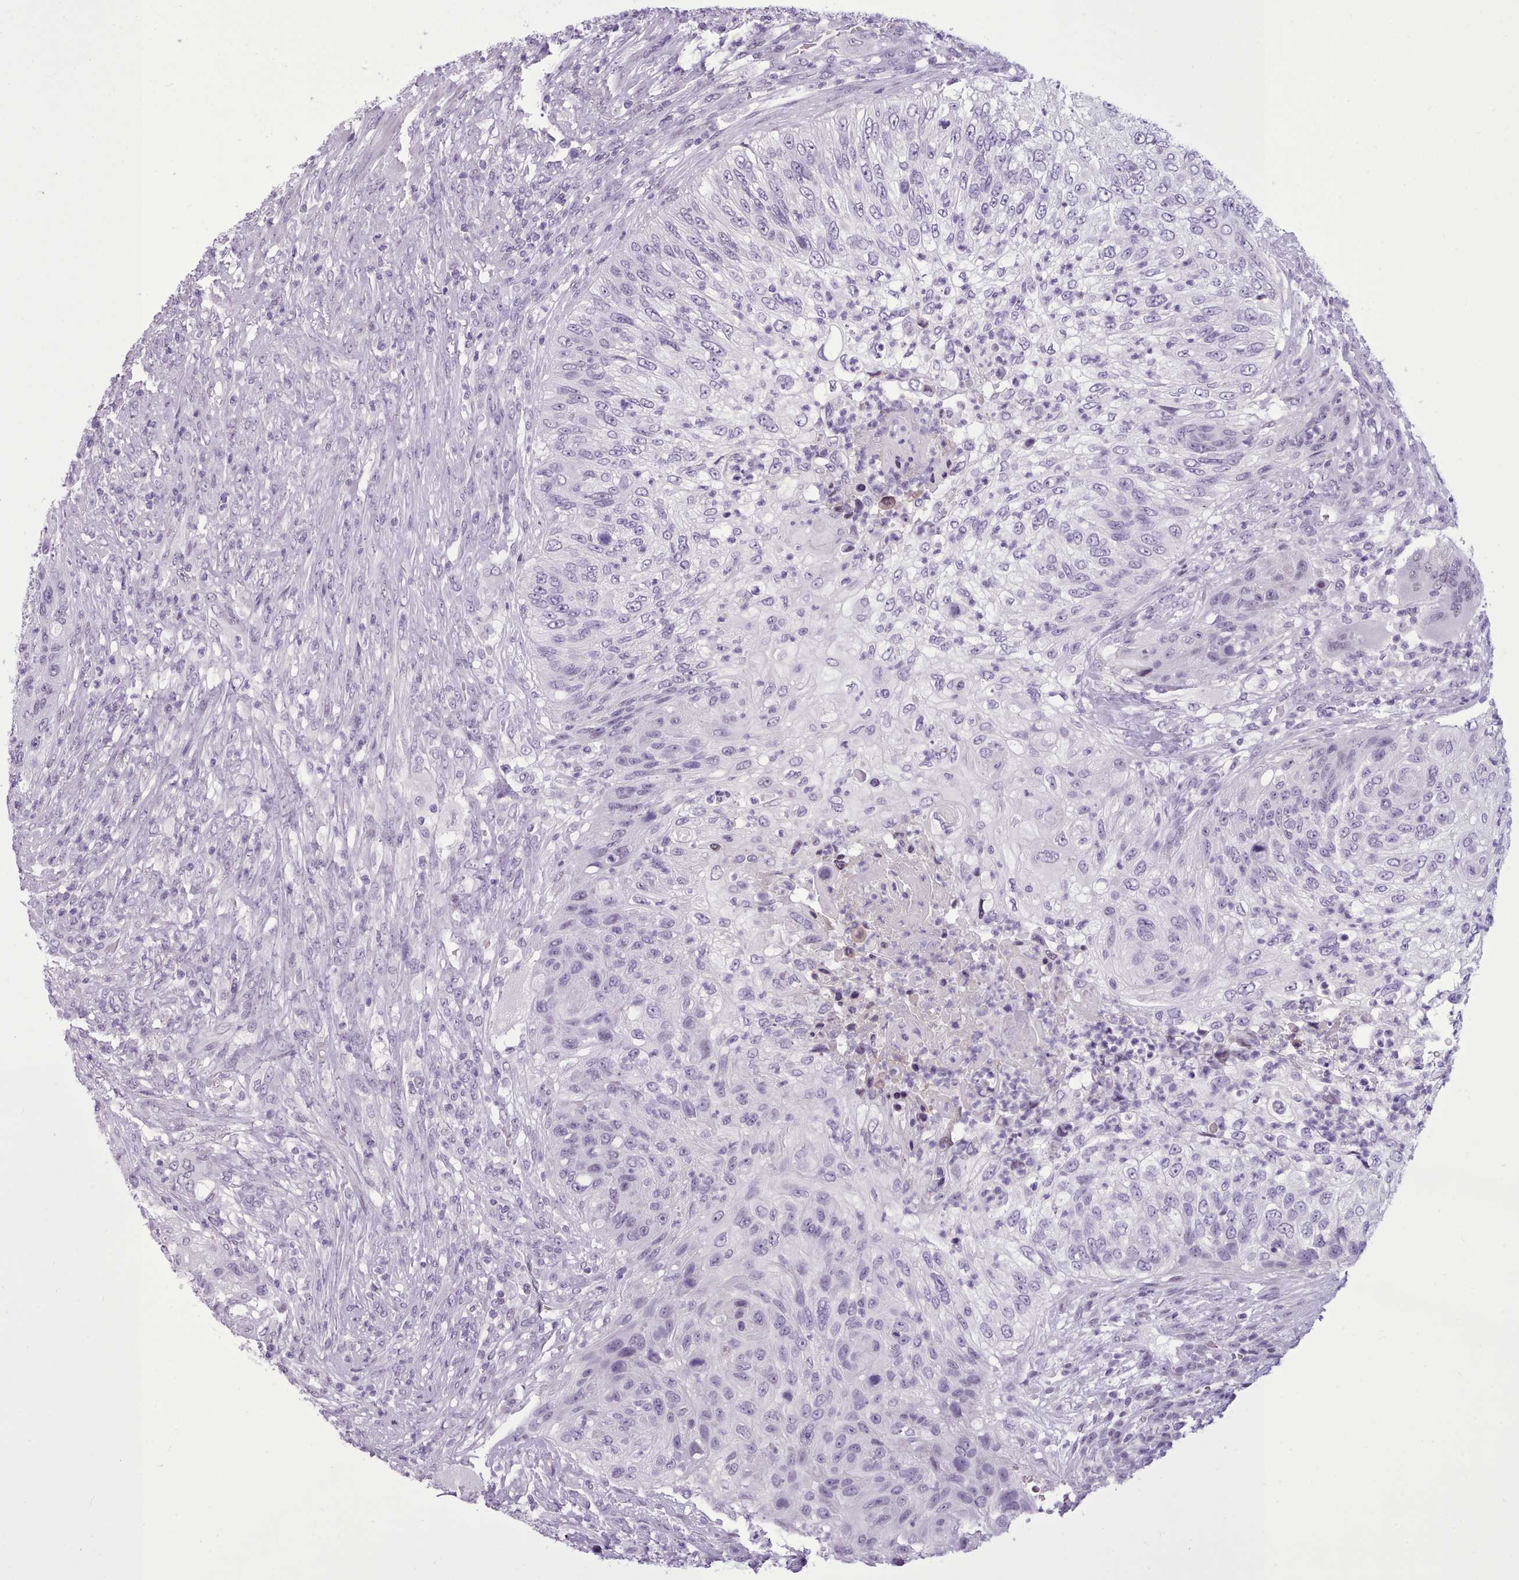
{"staining": {"intensity": "negative", "quantity": "none", "location": "none"}, "tissue": "urothelial cancer", "cell_type": "Tumor cells", "image_type": "cancer", "snomed": [{"axis": "morphology", "description": "Urothelial carcinoma, High grade"}, {"axis": "topography", "description": "Urinary bladder"}], "caption": "Immunohistochemical staining of urothelial carcinoma (high-grade) demonstrates no significant expression in tumor cells.", "gene": "FBXO48", "patient": {"sex": "female", "age": 60}}